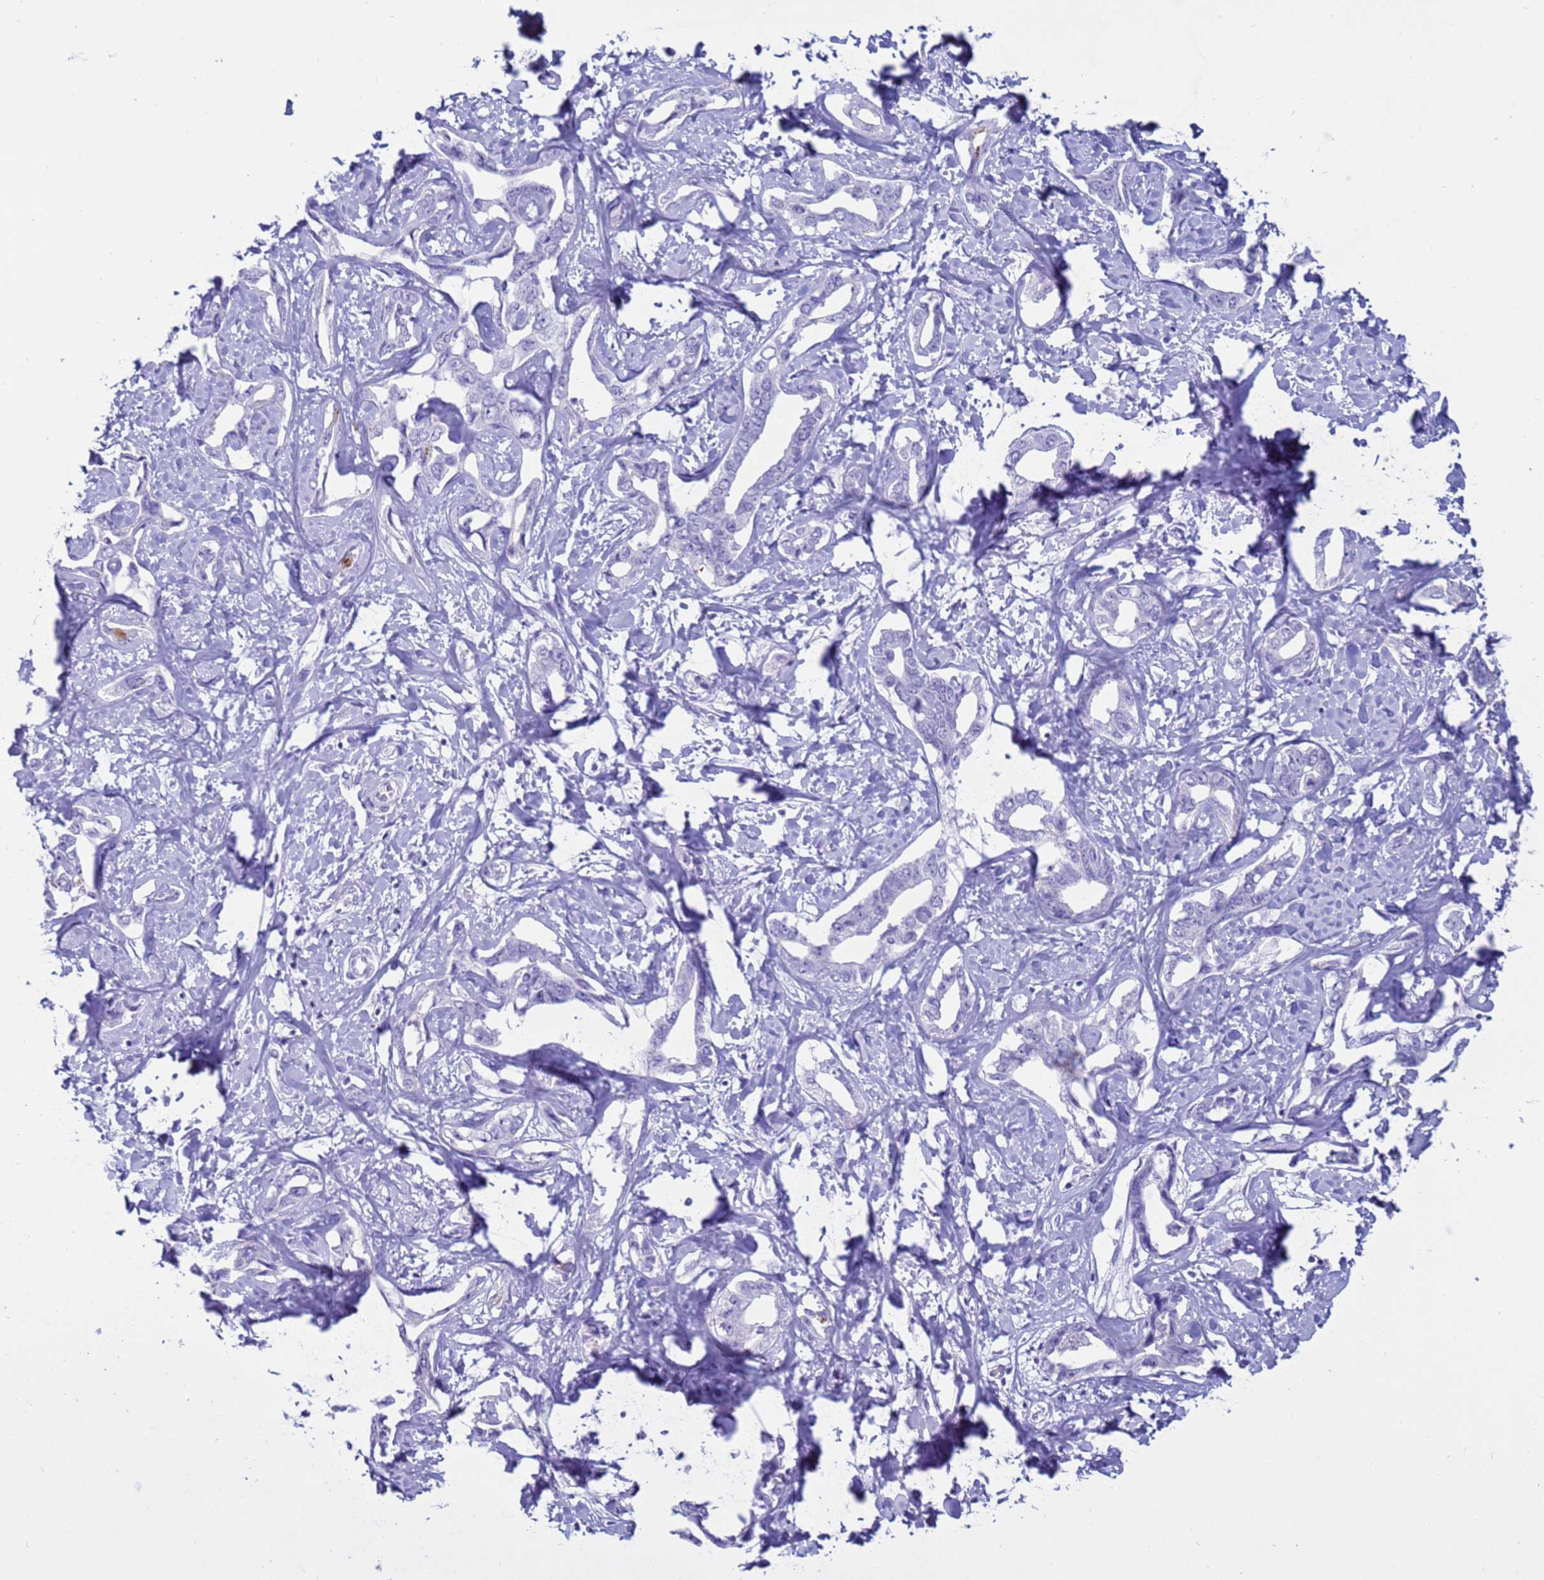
{"staining": {"intensity": "negative", "quantity": "none", "location": "none"}, "tissue": "liver cancer", "cell_type": "Tumor cells", "image_type": "cancer", "snomed": [{"axis": "morphology", "description": "Cholangiocarcinoma"}, {"axis": "topography", "description": "Liver"}], "caption": "Tumor cells are negative for protein expression in human liver cancer.", "gene": "CST4", "patient": {"sex": "male", "age": 59}}